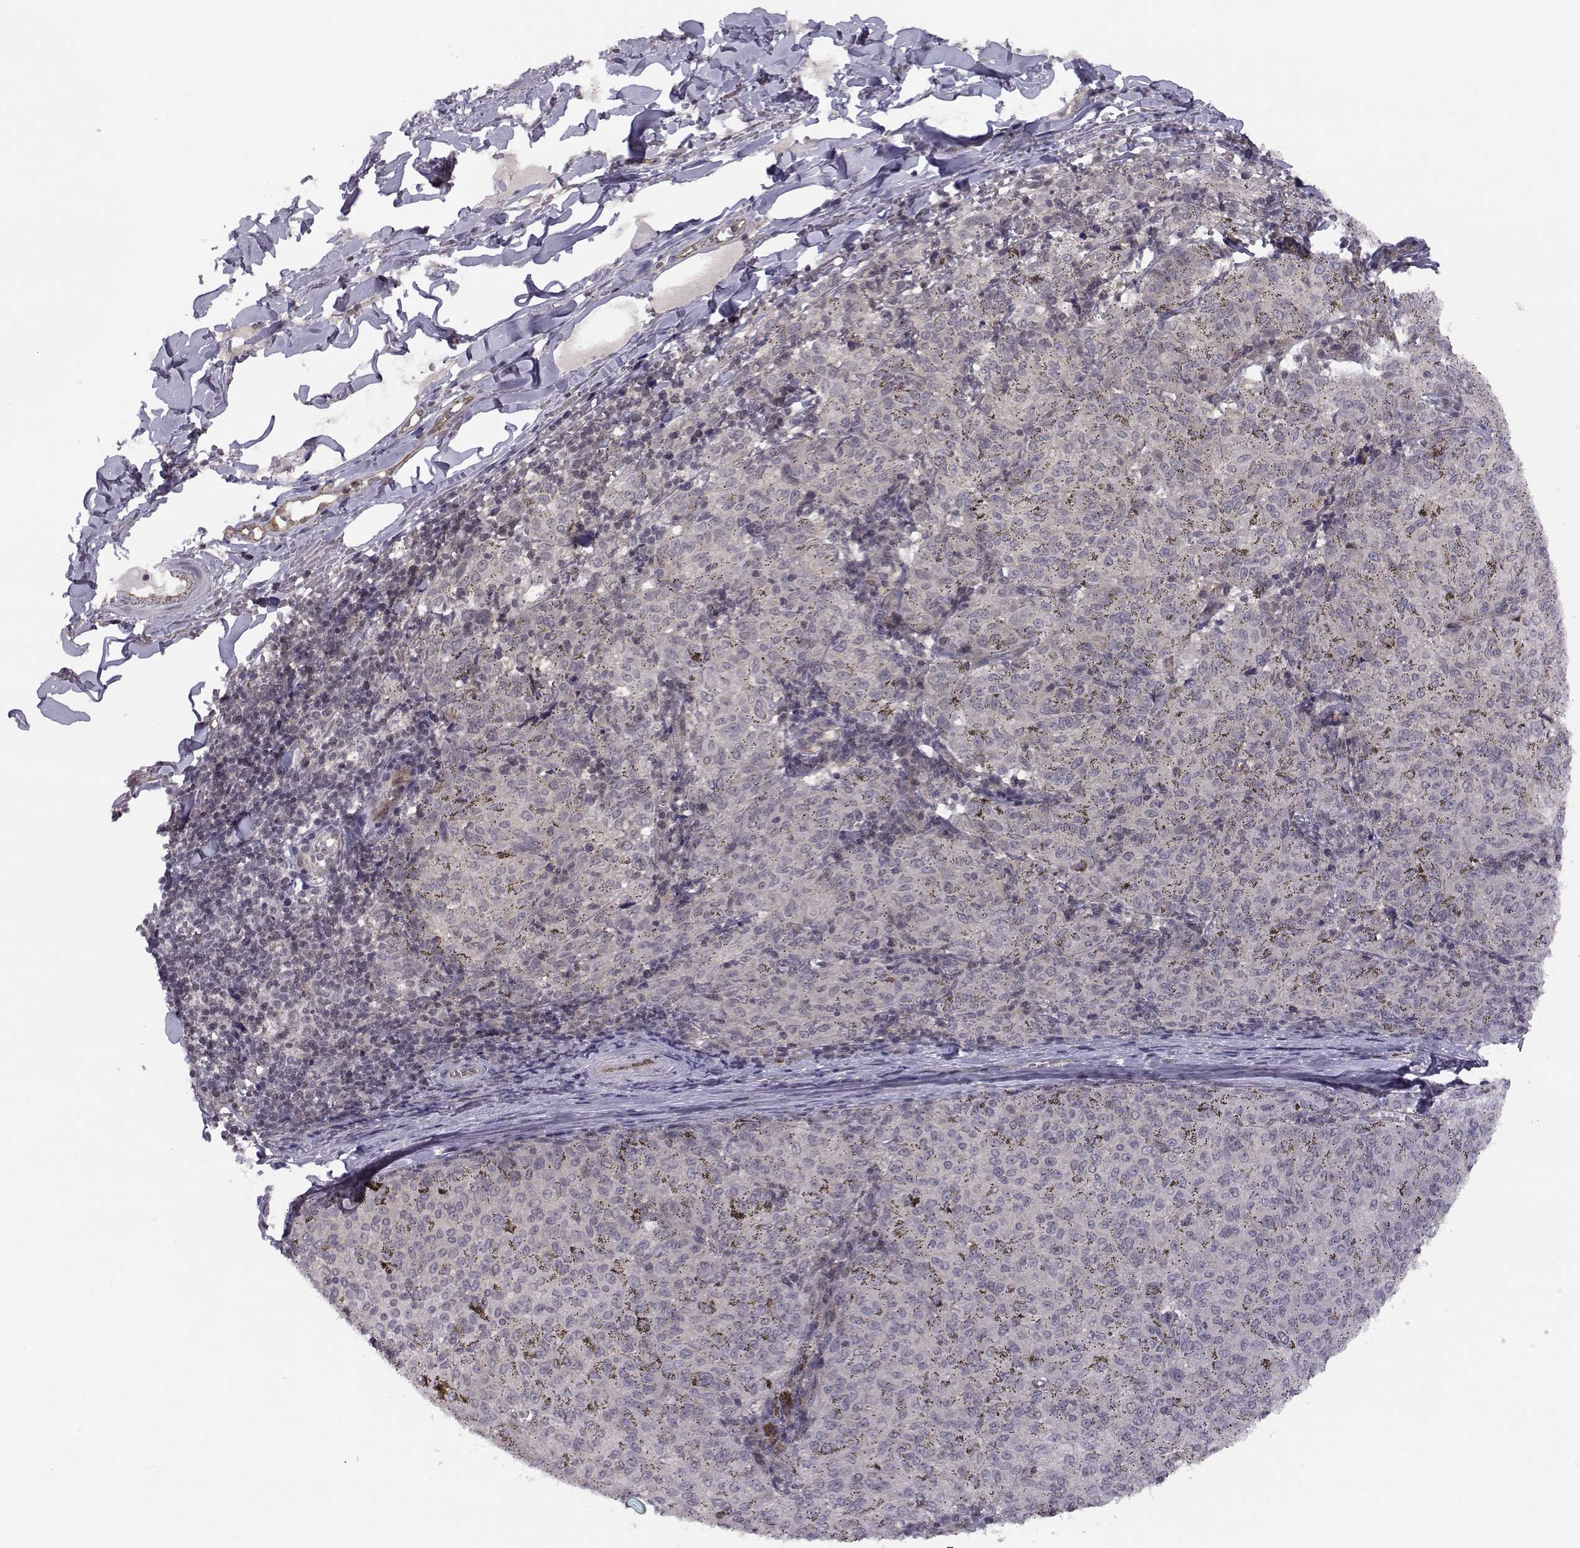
{"staining": {"intensity": "negative", "quantity": "none", "location": "none"}, "tissue": "melanoma", "cell_type": "Tumor cells", "image_type": "cancer", "snomed": [{"axis": "morphology", "description": "Malignant melanoma, NOS"}, {"axis": "topography", "description": "Skin"}], "caption": "This is an IHC photomicrograph of human melanoma. There is no positivity in tumor cells.", "gene": "KIF13B", "patient": {"sex": "female", "age": 72}}